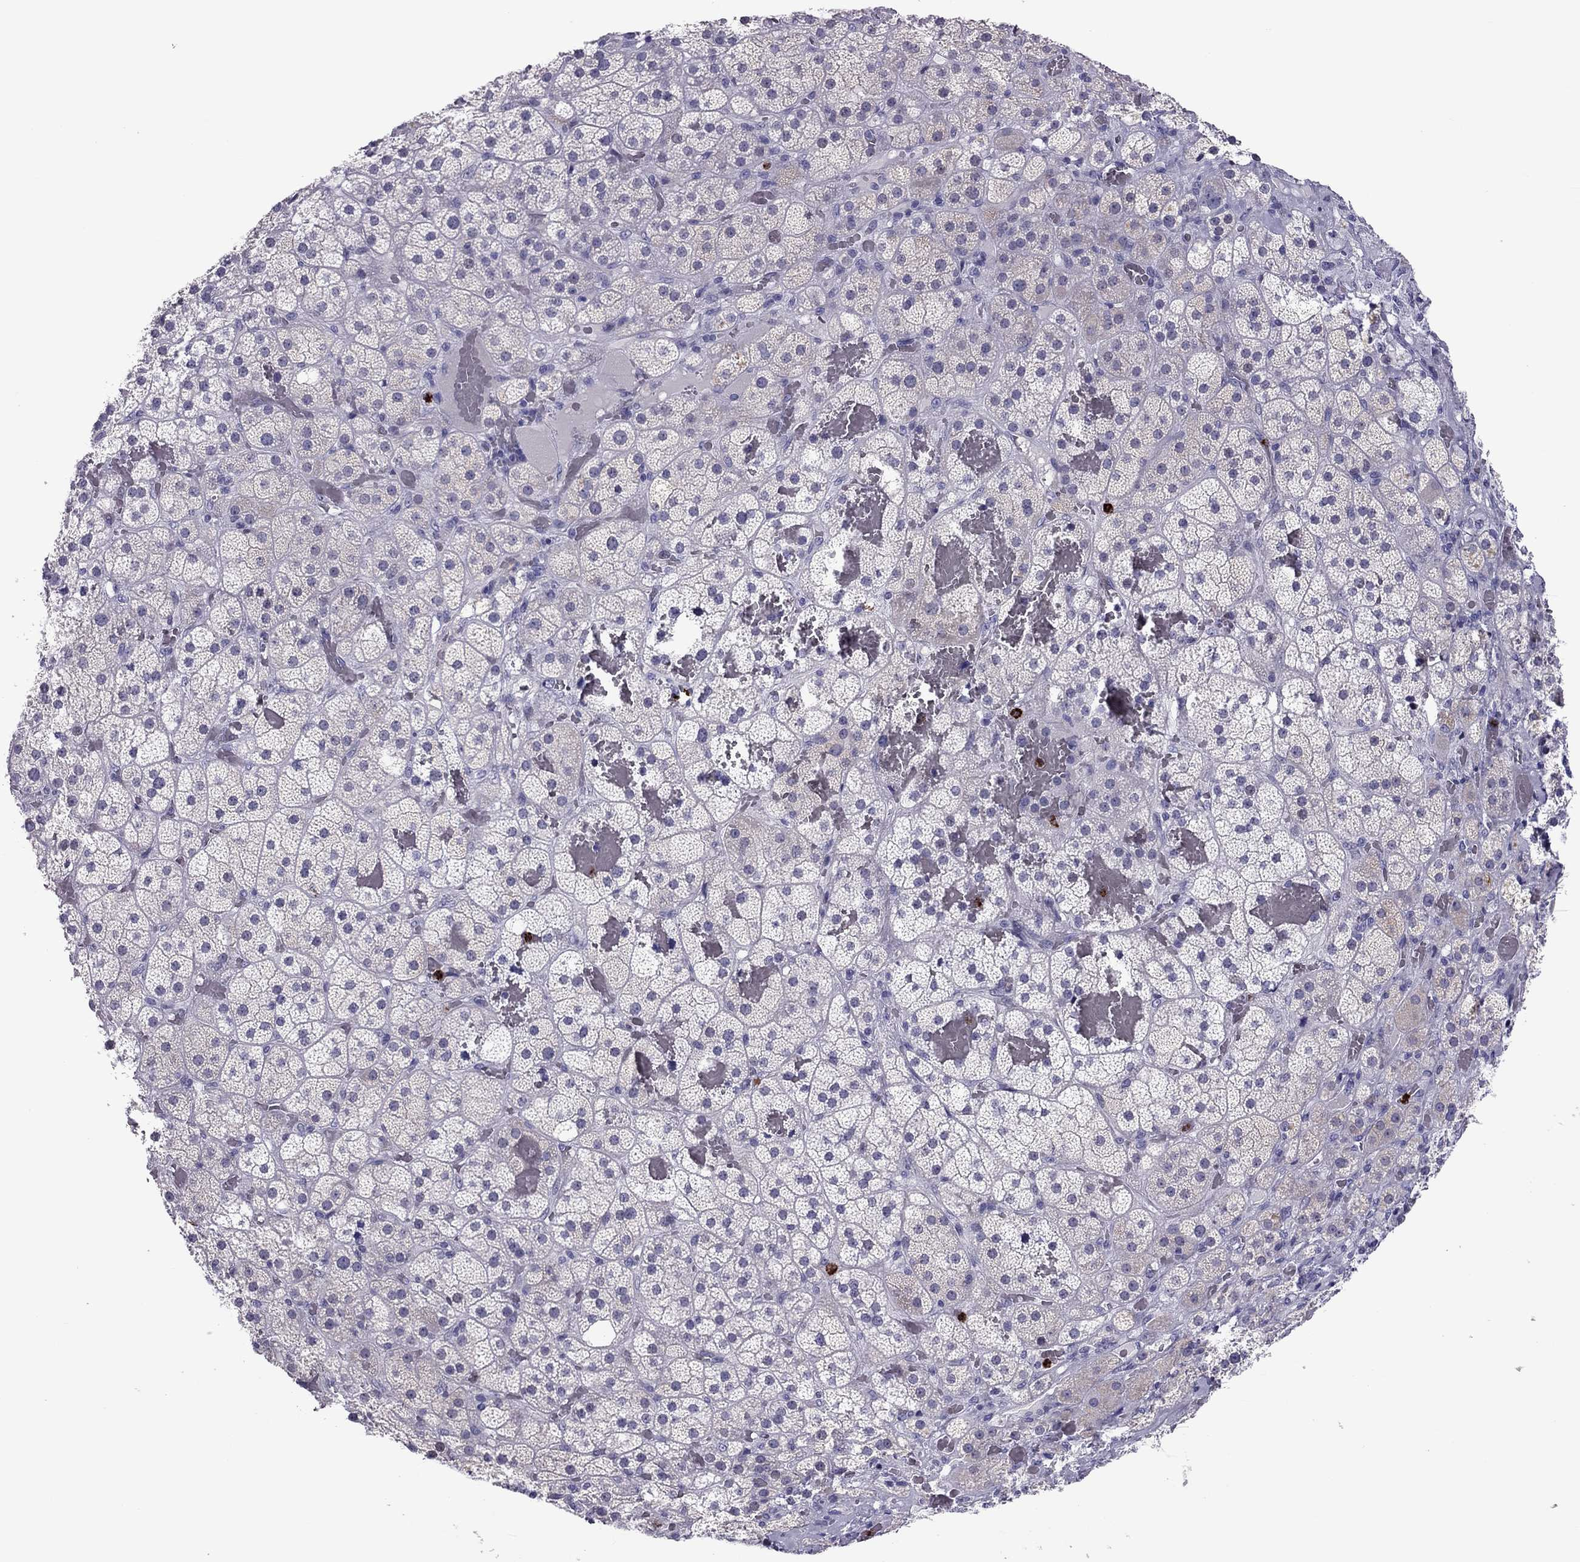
{"staining": {"intensity": "negative", "quantity": "none", "location": "none"}, "tissue": "adrenal gland", "cell_type": "Glandular cells", "image_type": "normal", "snomed": [{"axis": "morphology", "description": "Normal tissue, NOS"}, {"axis": "topography", "description": "Adrenal gland"}], "caption": "The photomicrograph exhibits no significant staining in glandular cells of adrenal gland.", "gene": "CCL27", "patient": {"sex": "male", "age": 57}}